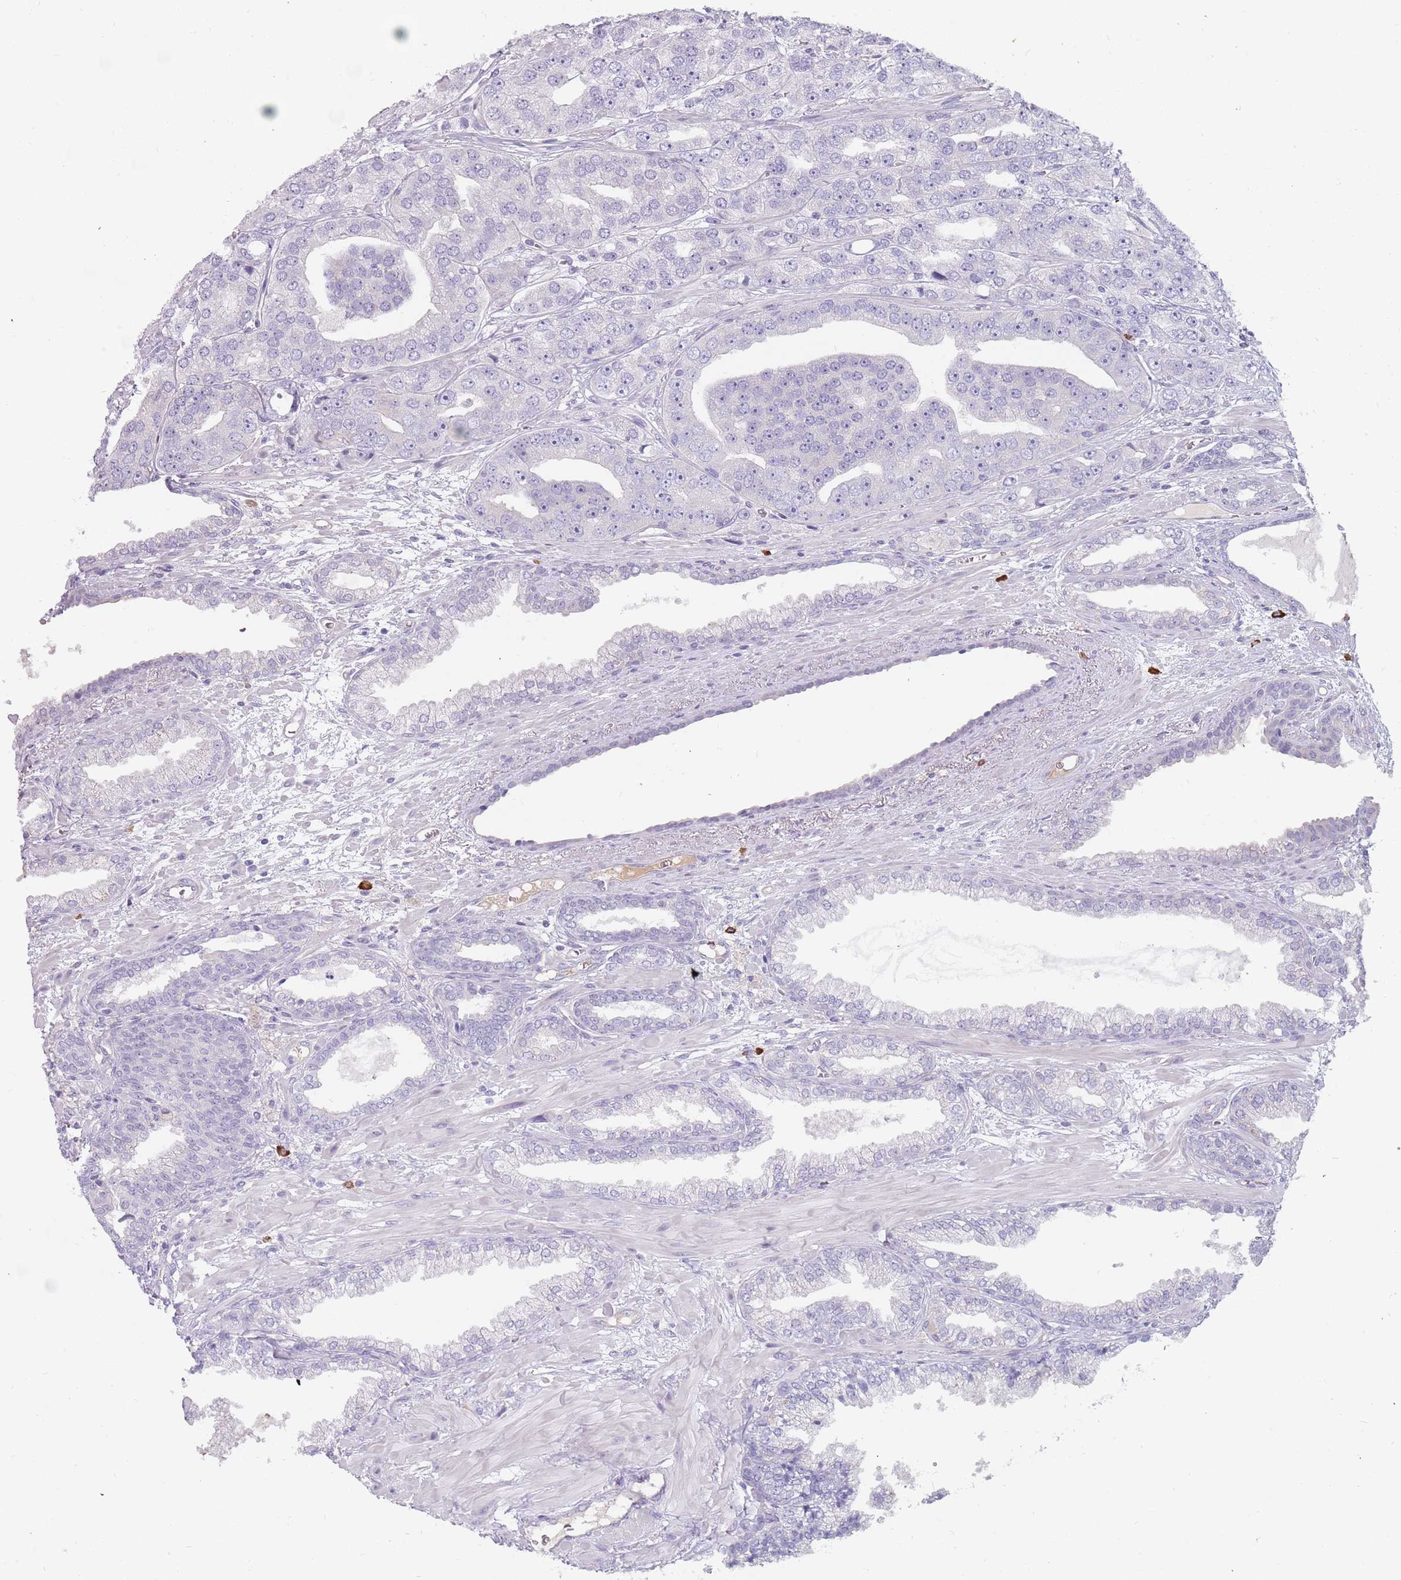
{"staining": {"intensity": "negative", "quantity": "none", "location": "none"}, "tissue": "prostate cancer", "cell_type": "Tumor cells", "image_type": "cancer", "snomed": [{"axis": "morphology", "description": "Adenocarcinoma, High grade"}, {"axis": "topography", "description": "Prostate"}], "caption": "High magnification brightfield microscopy of adenocarcinoma (high-grade) (prostate) stained with DAB (brown) and counterstained with hematoxylin (blue): tumor cells show no significant expression.", "gene": "DDX4", "patient": {"sex": "male", "age": 71}}